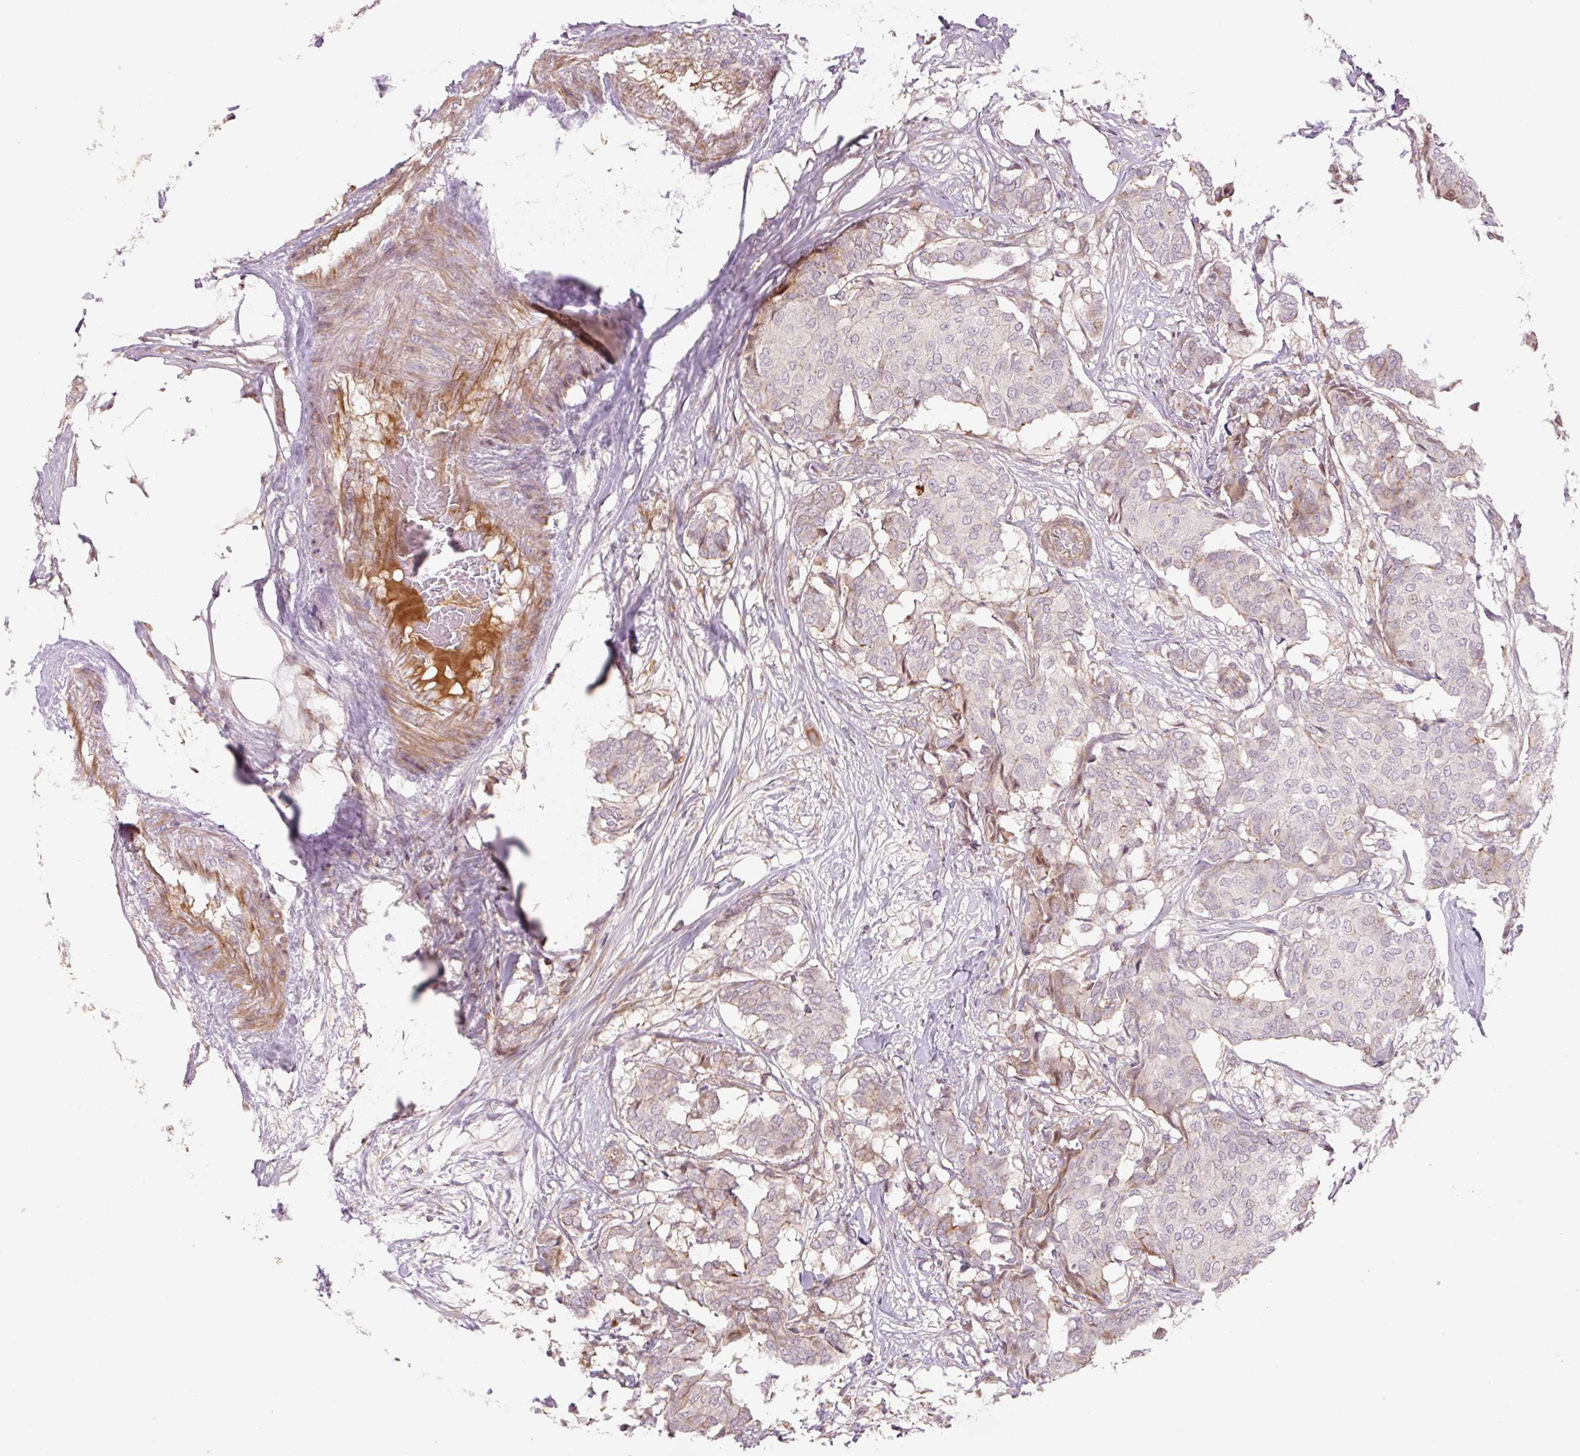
{"staining": {"intensity": "negative", "quantity": "none", "location": "none"}, "tissue": "breast cancer", "cell_type": "Tumor cells", "image_type": "cancer", "snomed": [{"axis": "morphology", "description": "Duct carcinoma"}, {"axis": "topography", "description": "Breast"}], "caption": "Immunohistochemistry histopathology image of neoplastic tissue: human breast intraductal carcinoma stained with DAB (3,3'-diaminobenzidine) demonstrates no significant protein staining in tumor cells. The staining was performed using DAB to visualize the protein expression in brown, while the nuclei were stained in blue with hematoxylin (Magnification: 20x).", "gene": "ZNF552", "patient": {"sex": "female", "age": 75}}